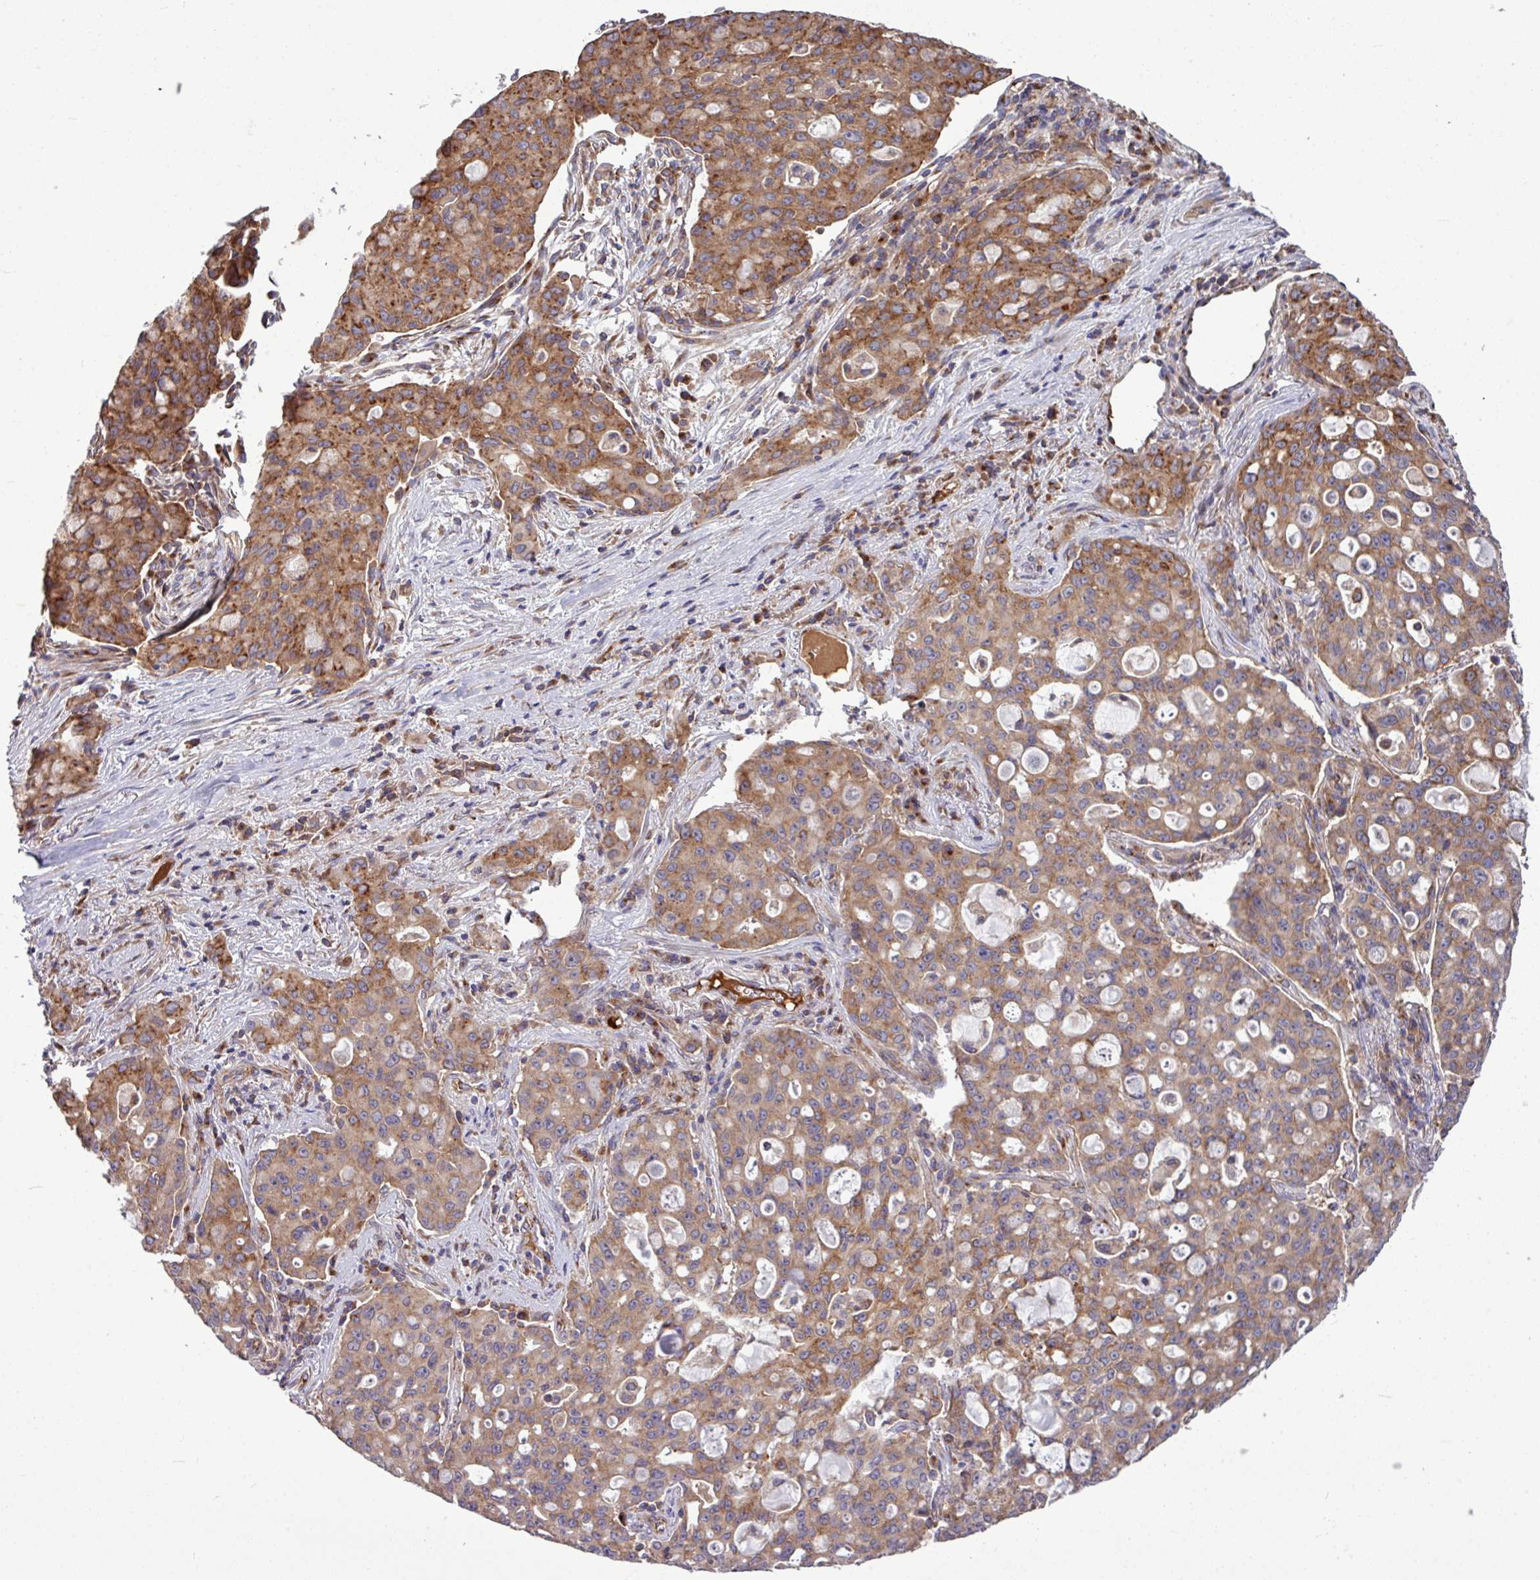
{"staining": {"intensity": "moderate", "quantity": ">75%", "location": "cytoplasmic/membranous"}, "tissue": "lung cancer", "cell_type": "Tumor cells", "image_type": "cancer", "snomed": [{"axis": "morphology", "description": "Adenocarcinoma, NOS"}, {"axis": "topography", "description": "Lung"}], "caption": "Protein expression analysis of human lung cancer reveals moderate cytoplasmic/membranous staining in approximately >75% of tumor cells.", "gene": "LSM12", "patient": {"sex": "female", "age": 44}}